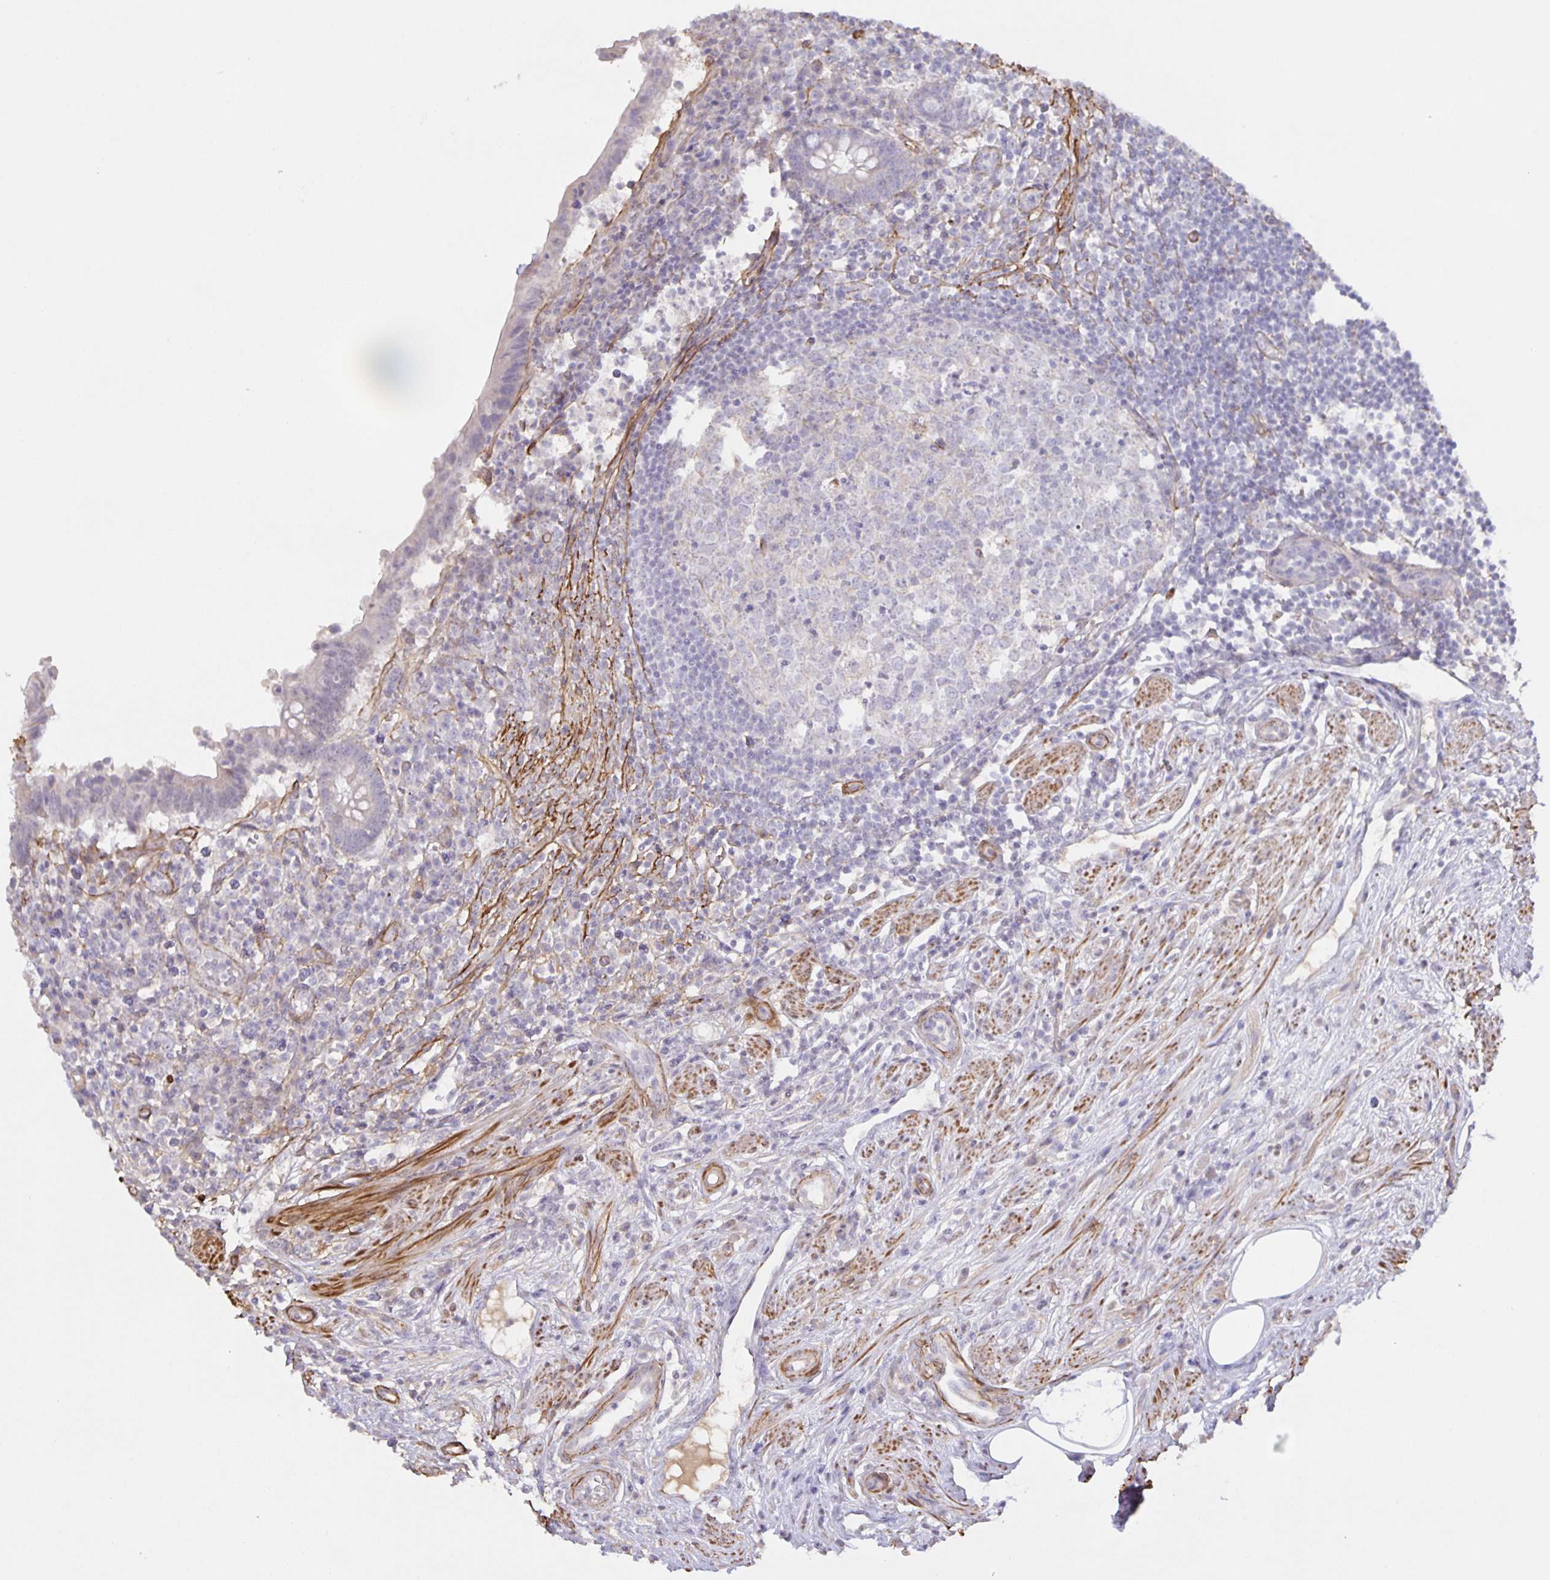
{"staining": {"intensity": "negative", "quantity": "none", "location": "none"}, "tissue": "appendix", "cell_type": "Glandular cells", "image_type": "normal", "snomed": [{"axis": "morphology", "description": "Normal tissue, NOS"}, {"axis": "topography", "description": "Appendix"}], "caption": "Human appendix stained for a protein using immunohistochemistry (IHC) exhibits no positivity in glandular cells.", "gene": "SRCIN1", "patient": {"sex": "female", "age": 56}}